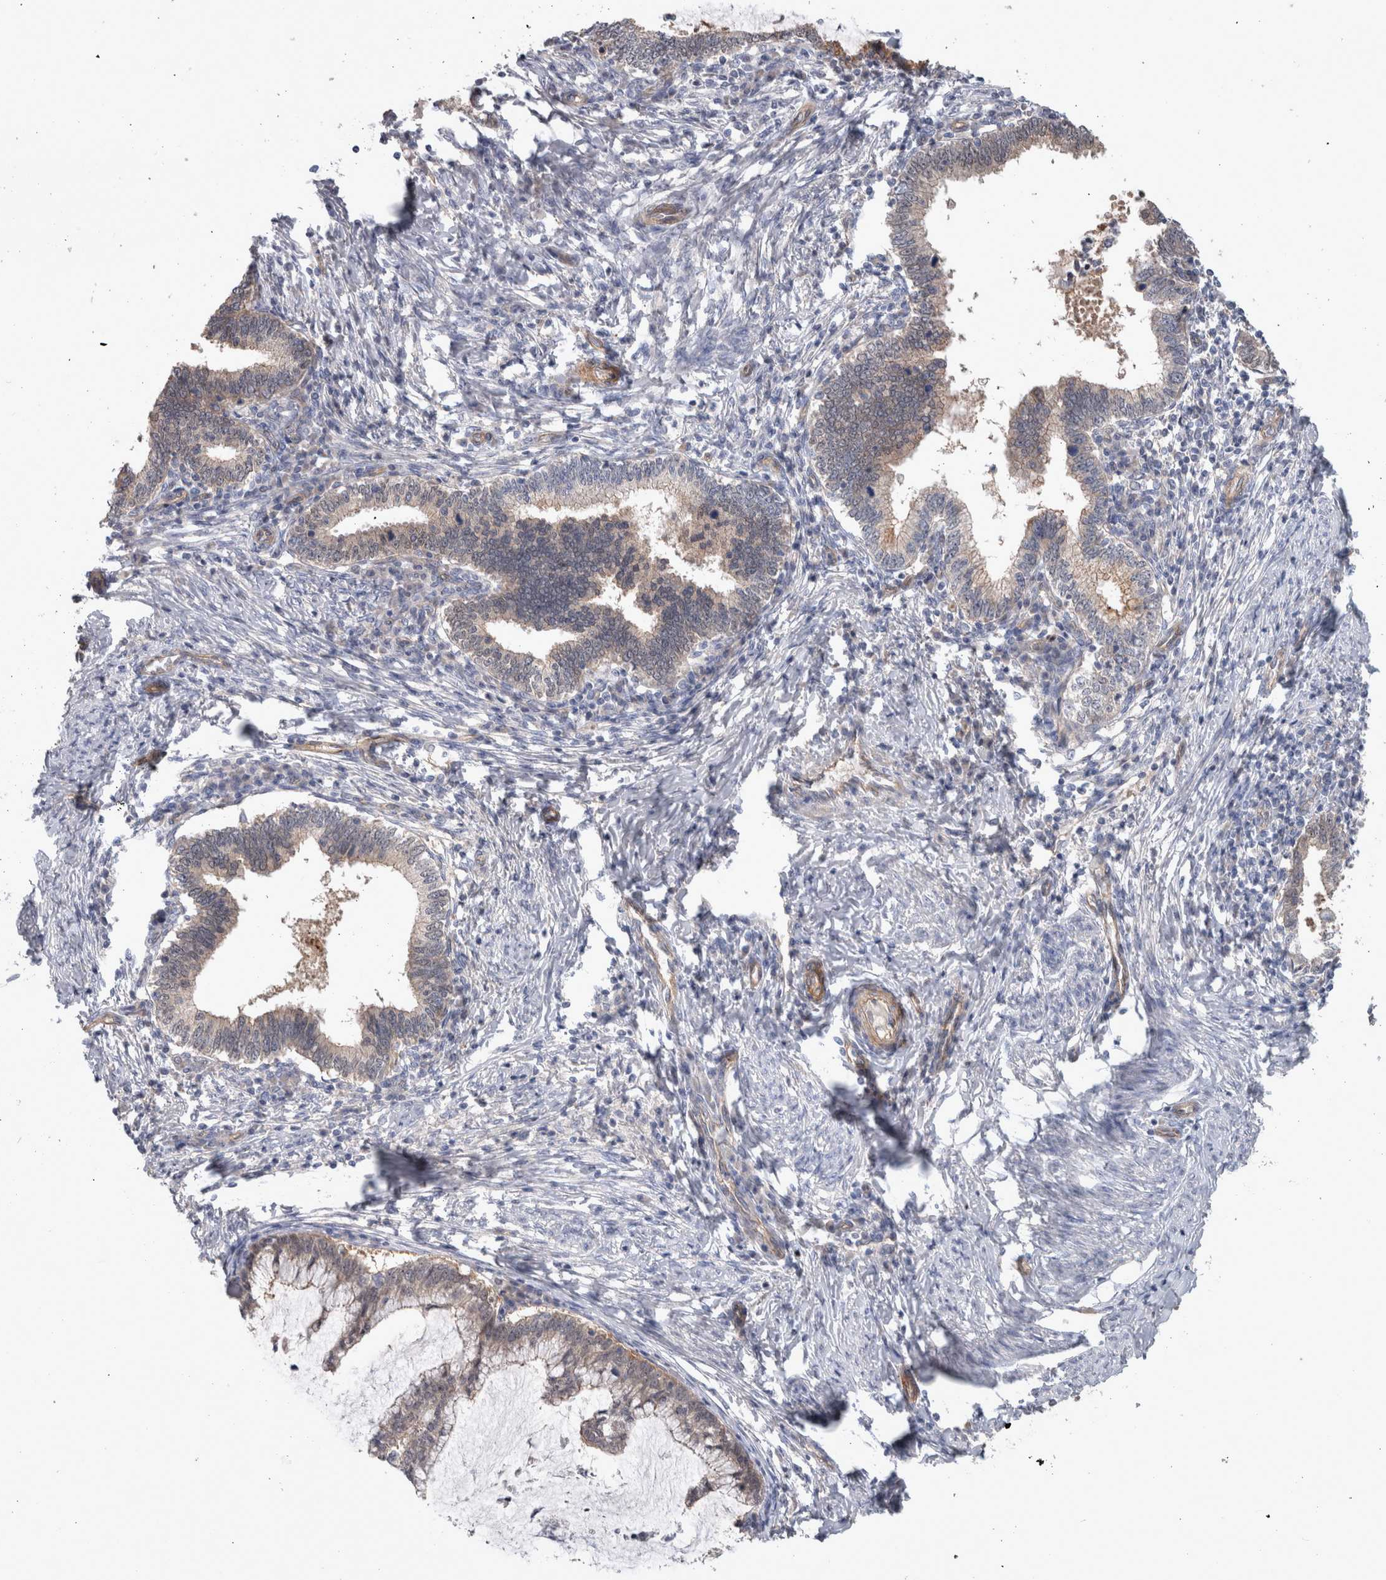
{"staining": {"intensity": "weak", "quantity": "25%-75%", "location": "cytoplasmic/membranous"}, "tissue": "cervical cancer", "cell_type": "Tumor cells", "image_type": "cancer", "snomed": [{"axis": "morphology", "description": "Adenocarcinoma, NOS"}, {"axis": "topography", "description": "Cervix"}], "caption": "There is low levels of weak cytoplasmic/membranous expression in tumor cells of adenocarcinoma (cervical), as demonstrated by immunohistochemical staining (brown color).", "gene": "BCAM", "patient": {"sex": "female", "age": 36}}